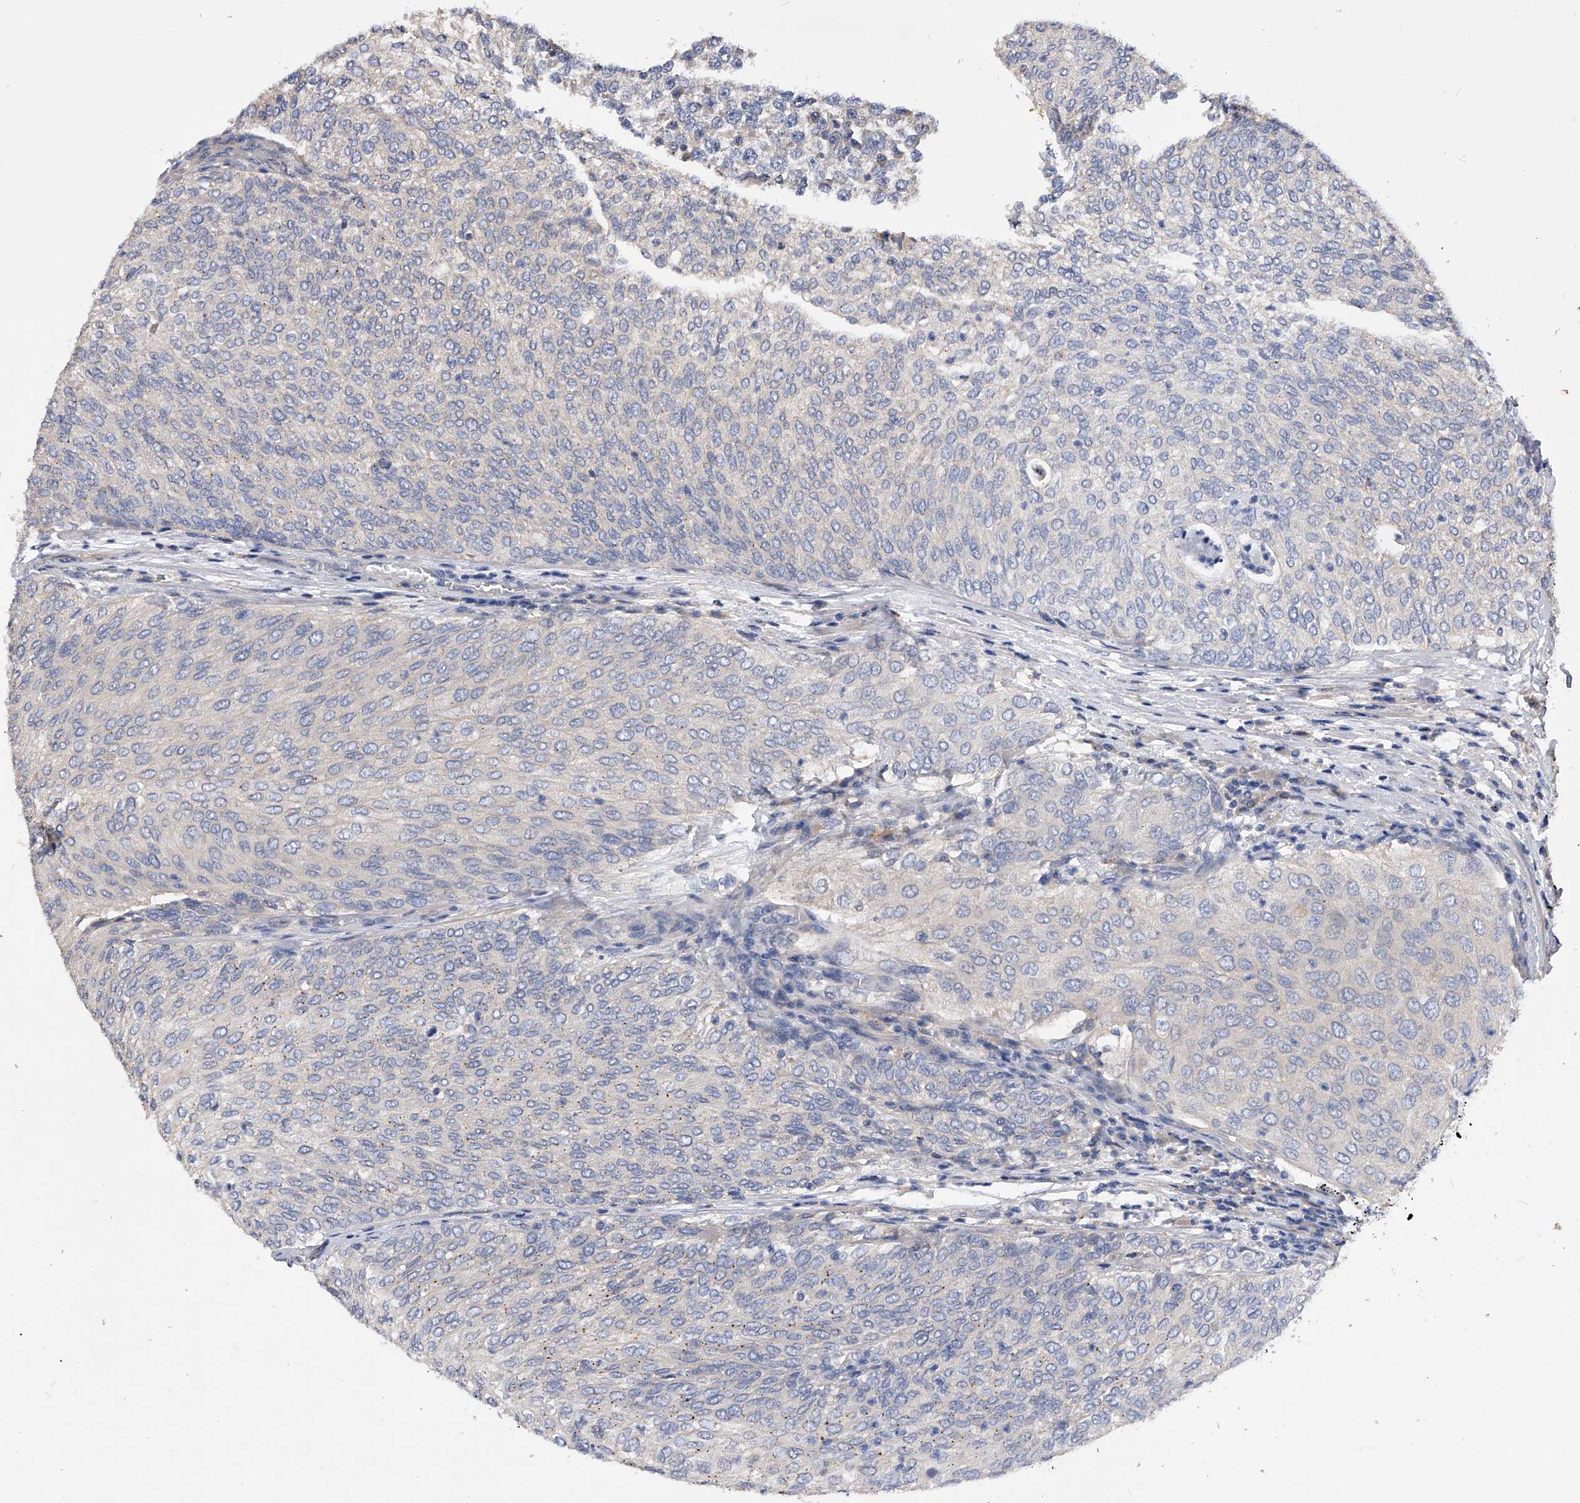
{"staining": {"intensity": "negative", "quantity": "none", "location": "none"}, "tissue": "urothelial cancer", "cell_type": "Tumor cells", "image_type": "cancer", "snomed": [{"axis": "morphology", "description": "Urothelial carcinoma, Low grade"}, {"axis": "topography", "description": "Urinary bladder"}], "caption": "Tumor cells are negative for brown protein staining in urothelial carcinoma (low-grade). (DAB immunohistochemistry (IHC) with hematoxylin counter stain).", "gene": "ARL4C", "patient": {"sex": "female", "age": 79}}